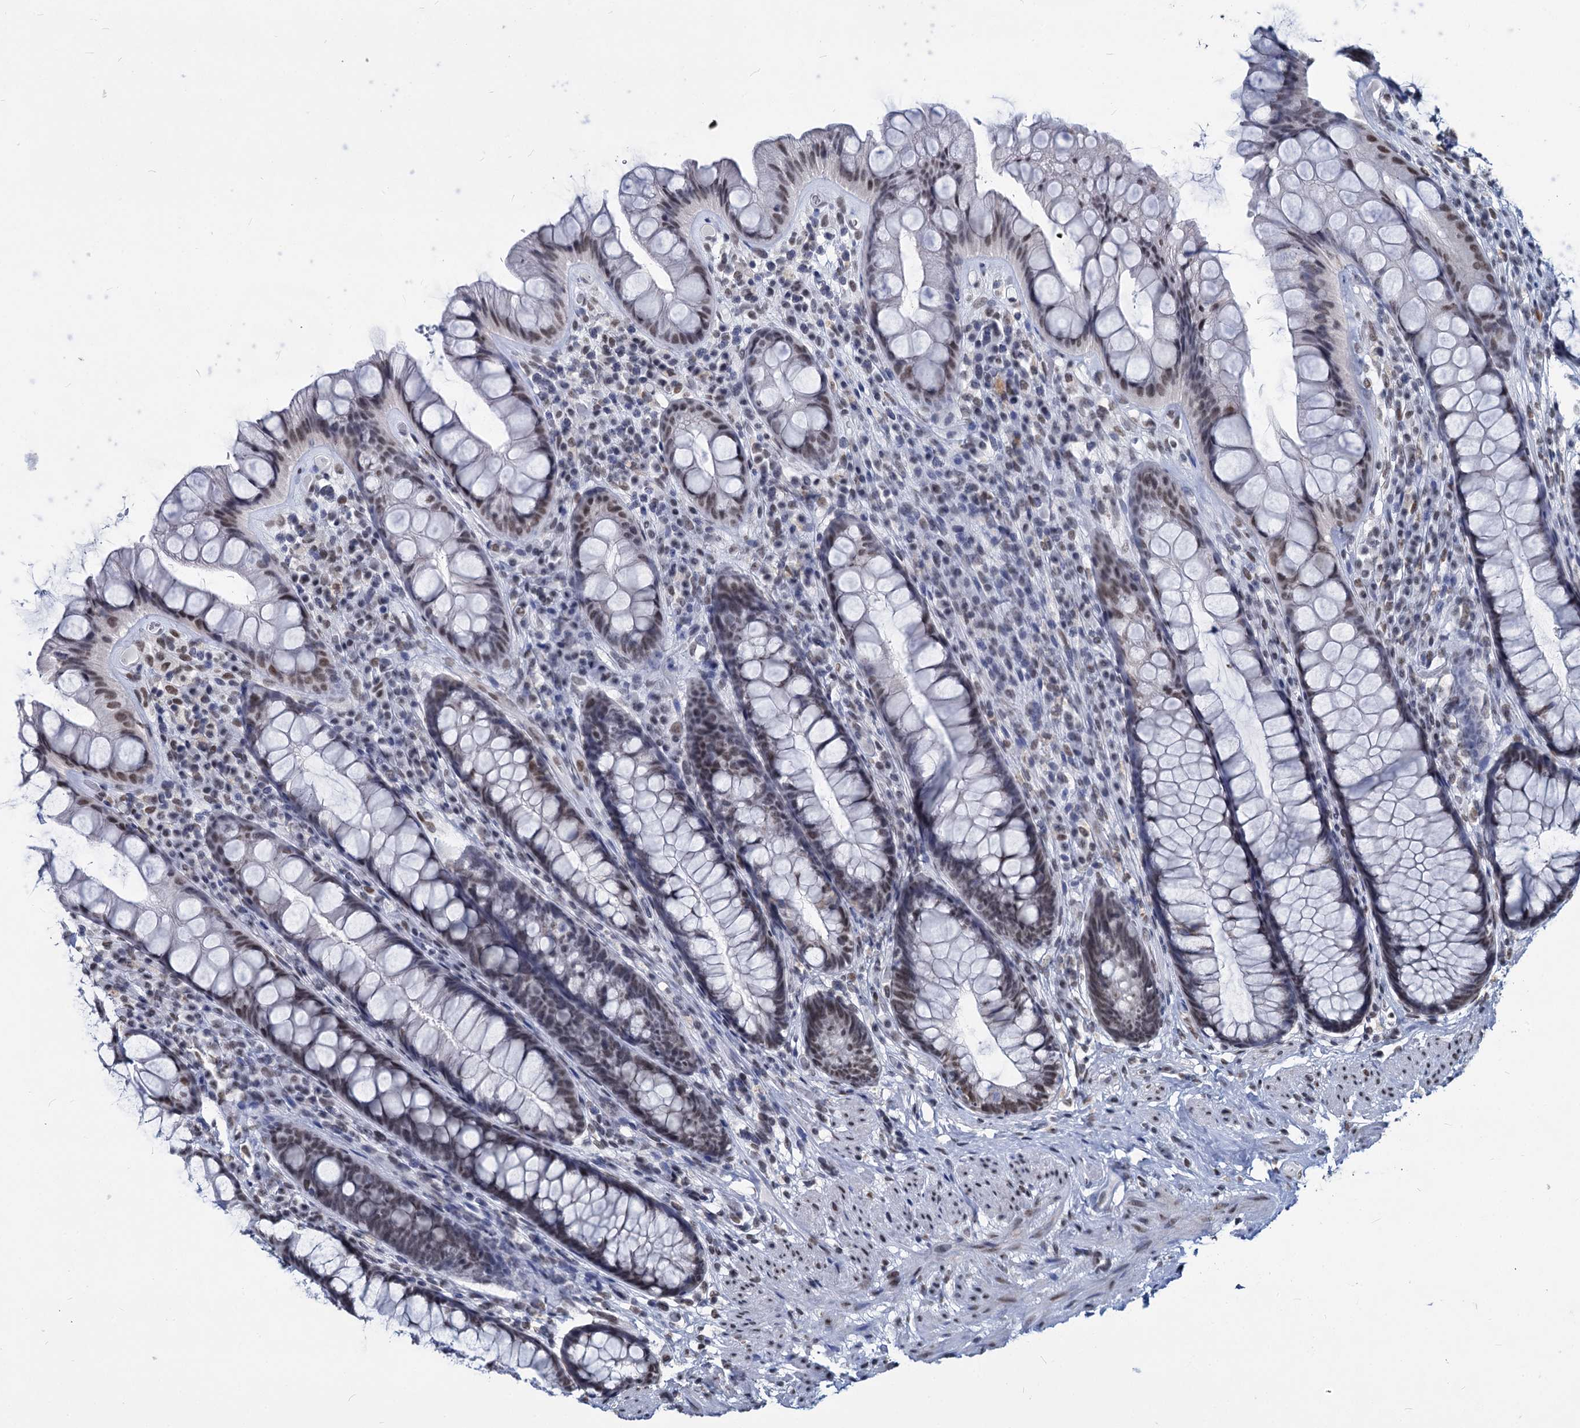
{"staining": {"intensity": "moderate", "quantity": "<25%", "location": "nuclear"}, "tissue": "rectum", "cell_type": "Glandular cells", "image_type": "normal", "snomed": [{"axis": "morphology", "description": "Normal tissue, NOS"}, {"axis": "topography", "description": "Rectum"}], "caption": "The micrograph reveals a brown stain indicating the presence of a protein in the nuclear of glandular cells in rectum. Immunohistochemistry stains the protein of interest in brown and the nuclei are stained blue.", "gene": "PARPBP", "patient": {"sex": "male", "age": 74}}